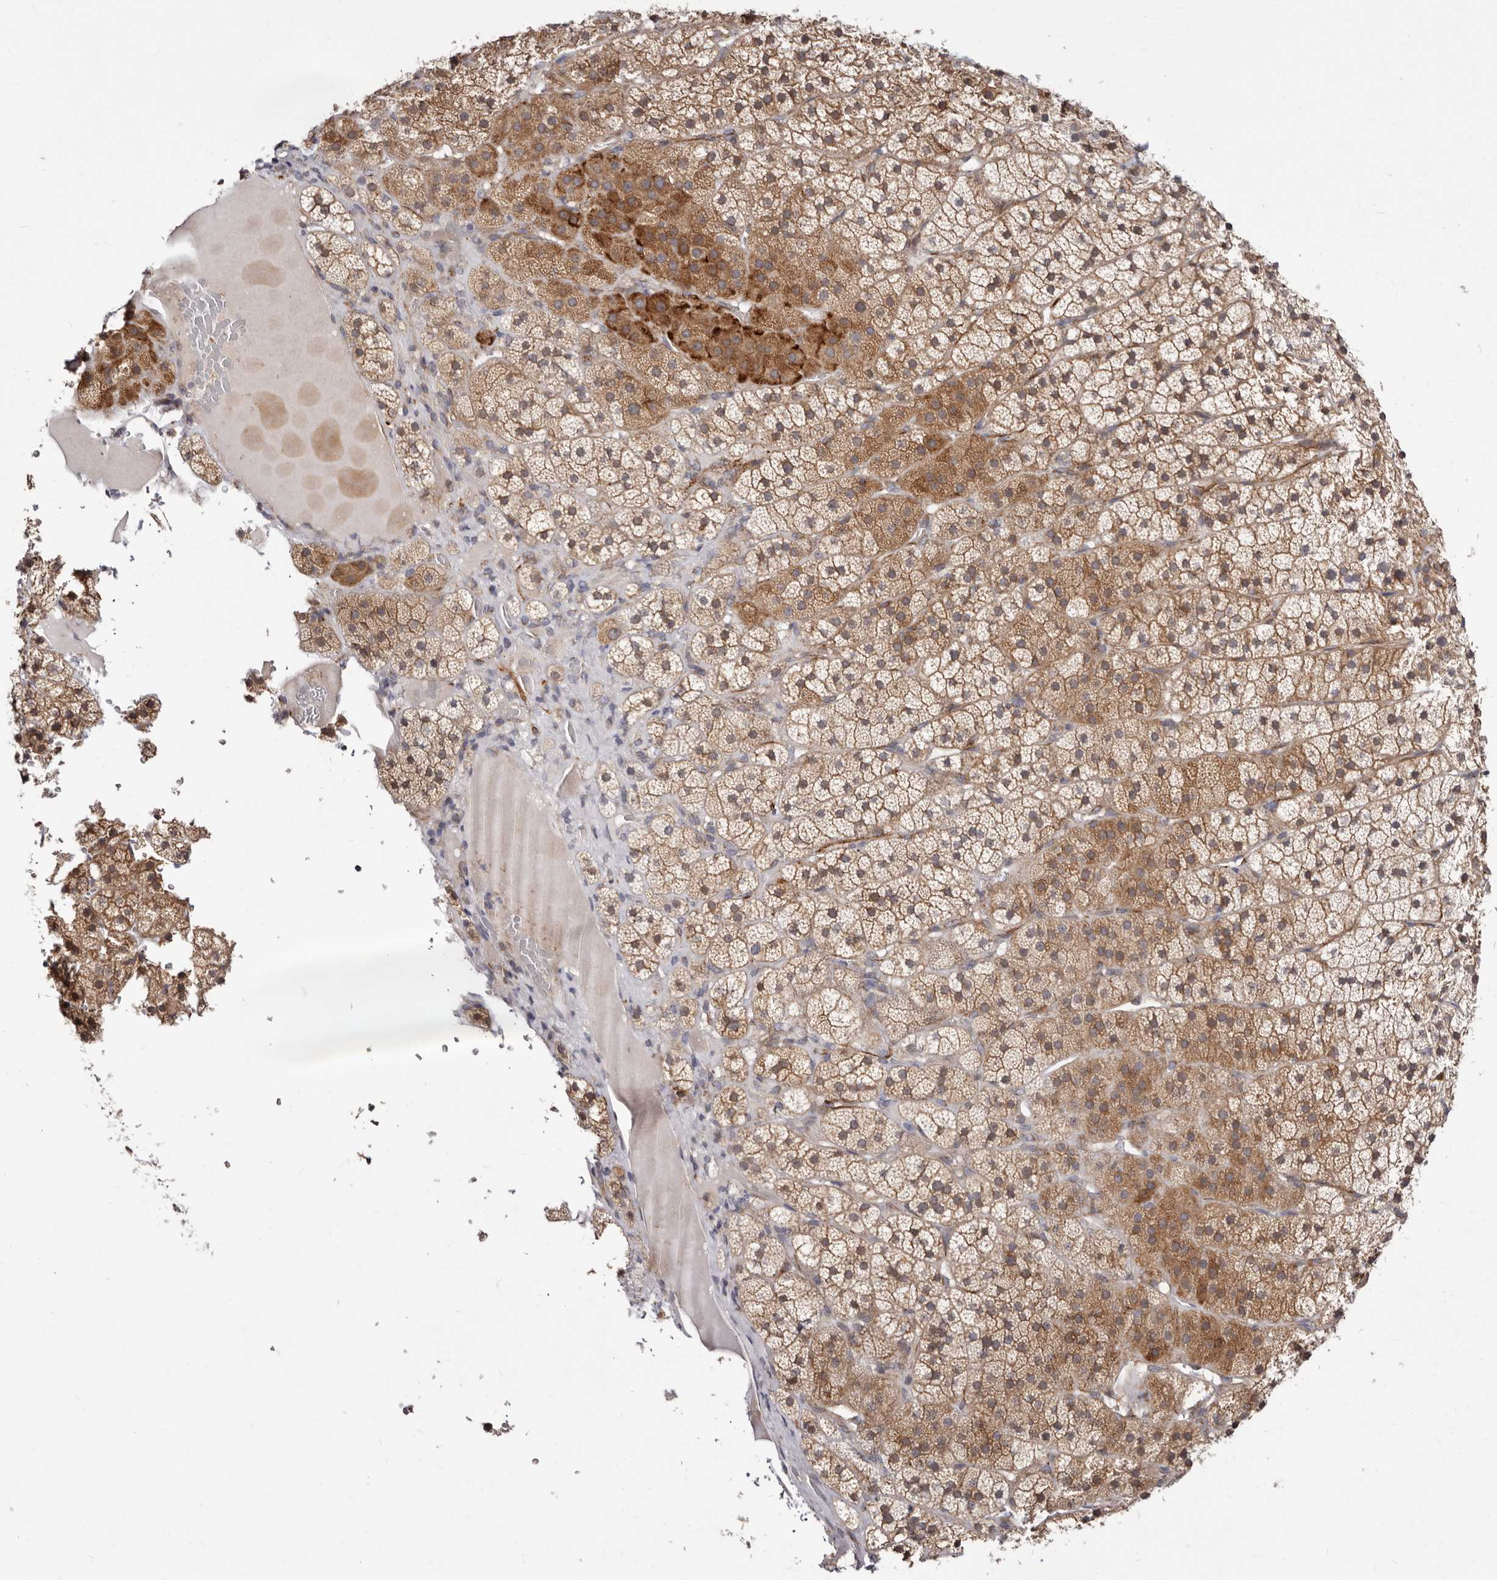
{"staining": {"intensity": "moderate", "quantity": ">75%", "location": "cytoplasmic/membranous"}, "tissue": "adrenal gland", "cell_type": "Glandular cells", "image_type": "normal", "snomed": [{"axis": "morphology", "description": "Normal tissue, NOS"}, {"axis": "topography", "description": "Adrenal gland"}], "caption": "This is a photomicrograph of immunohistochemistry staining of normal adrenal gland, which shows moderate positivity in the cytoplasmic/membranous of glandular cells.", "gene": "KLHL4", "patient": {"sex": "female", "age": 44}}